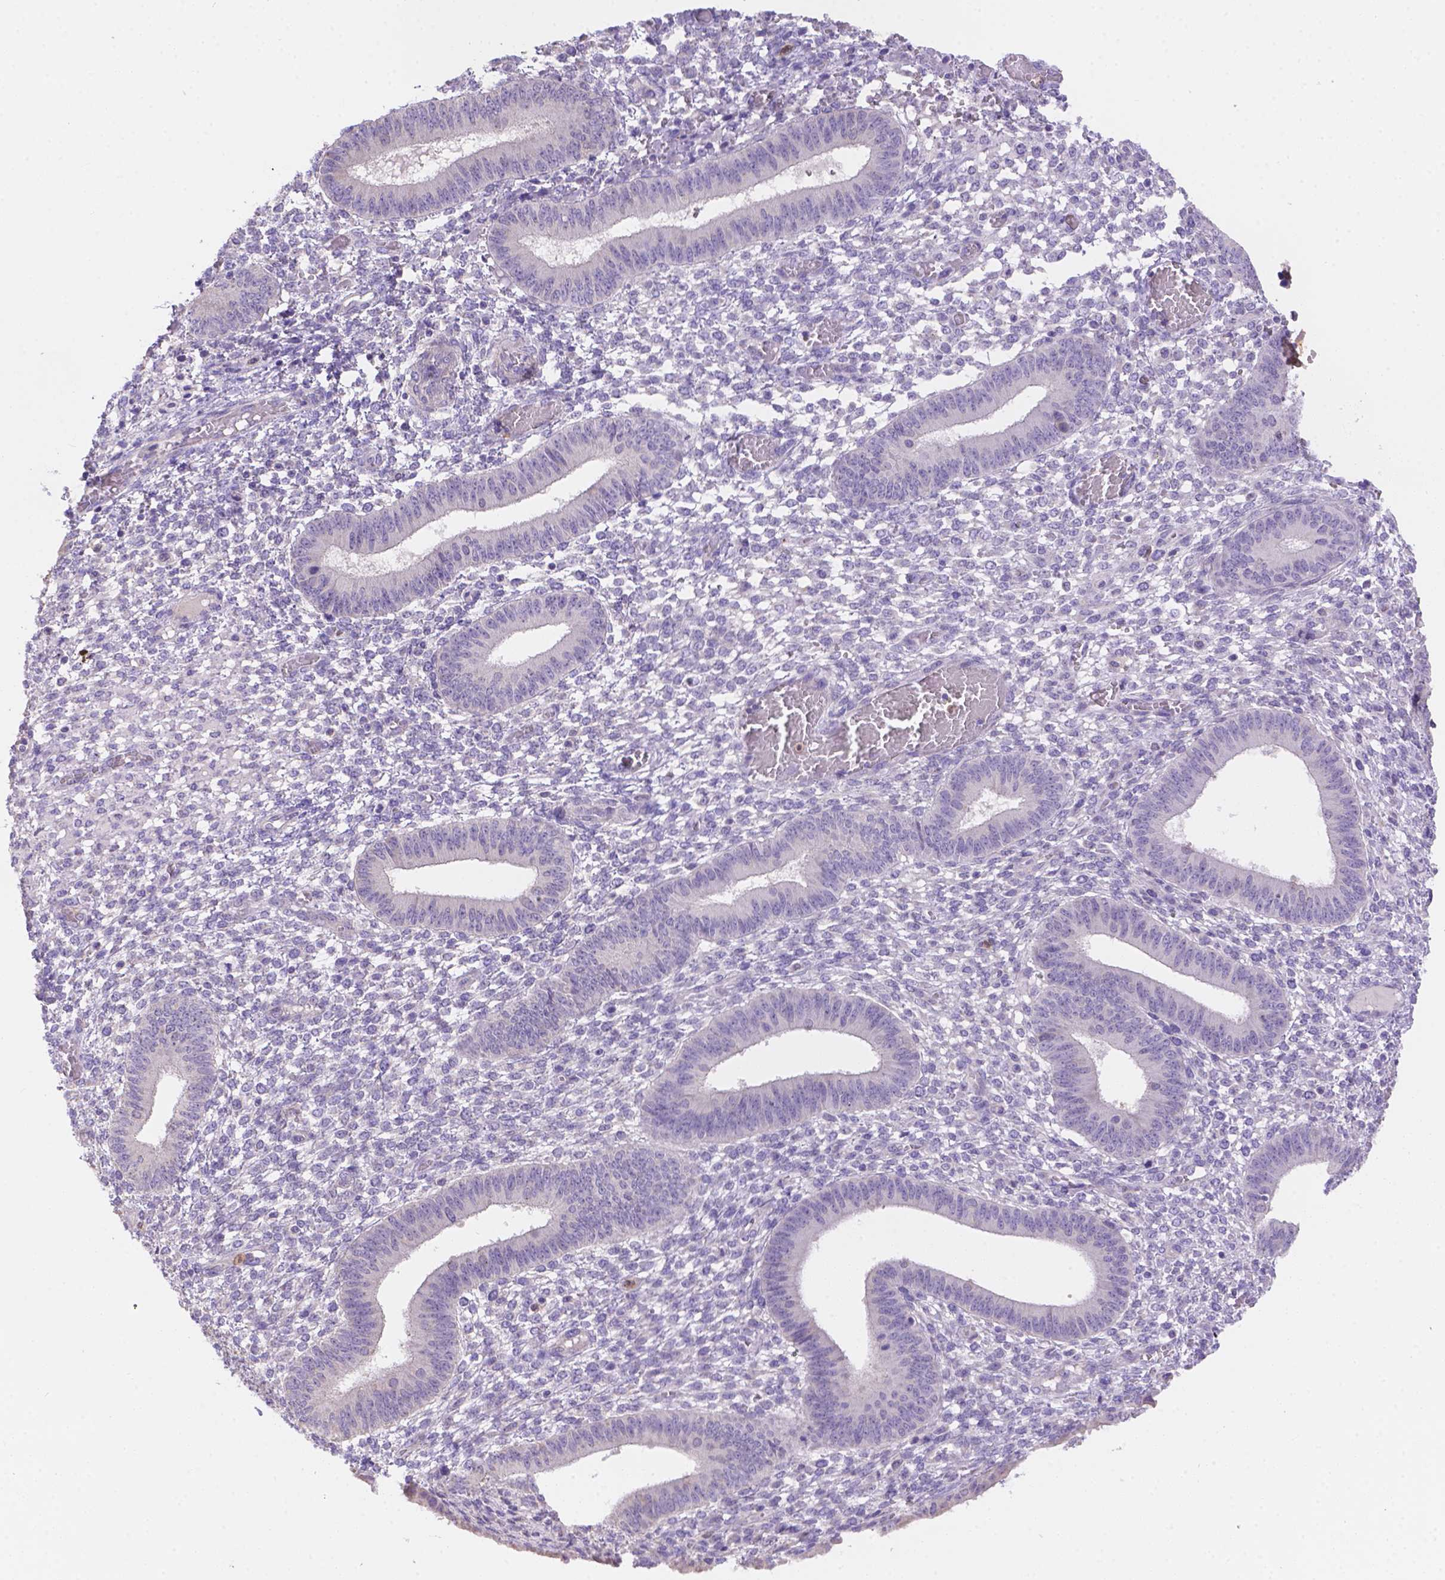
{"staining": {"intensity": "negative", "quantity": "none", "location": "none"}, "tissue": "endometrium", "cell_type": "Cells in endometrial stroma", "image_type": "normal", "snomed": [{"axis": "morphology", "description": "Normal tissue, NOS"}, {"axis": "topography", "description": "Endometrium"}], "caption": "Cells in endometrial stroma show no significant protein positivity in benign endometrium. Brightfield microscopy of IHC stained with DAB (brown) and hematoxylin (blue), captured at high magnification.", "gene": "NXPE2", "patient": {"sex": "female", "age": 42}}